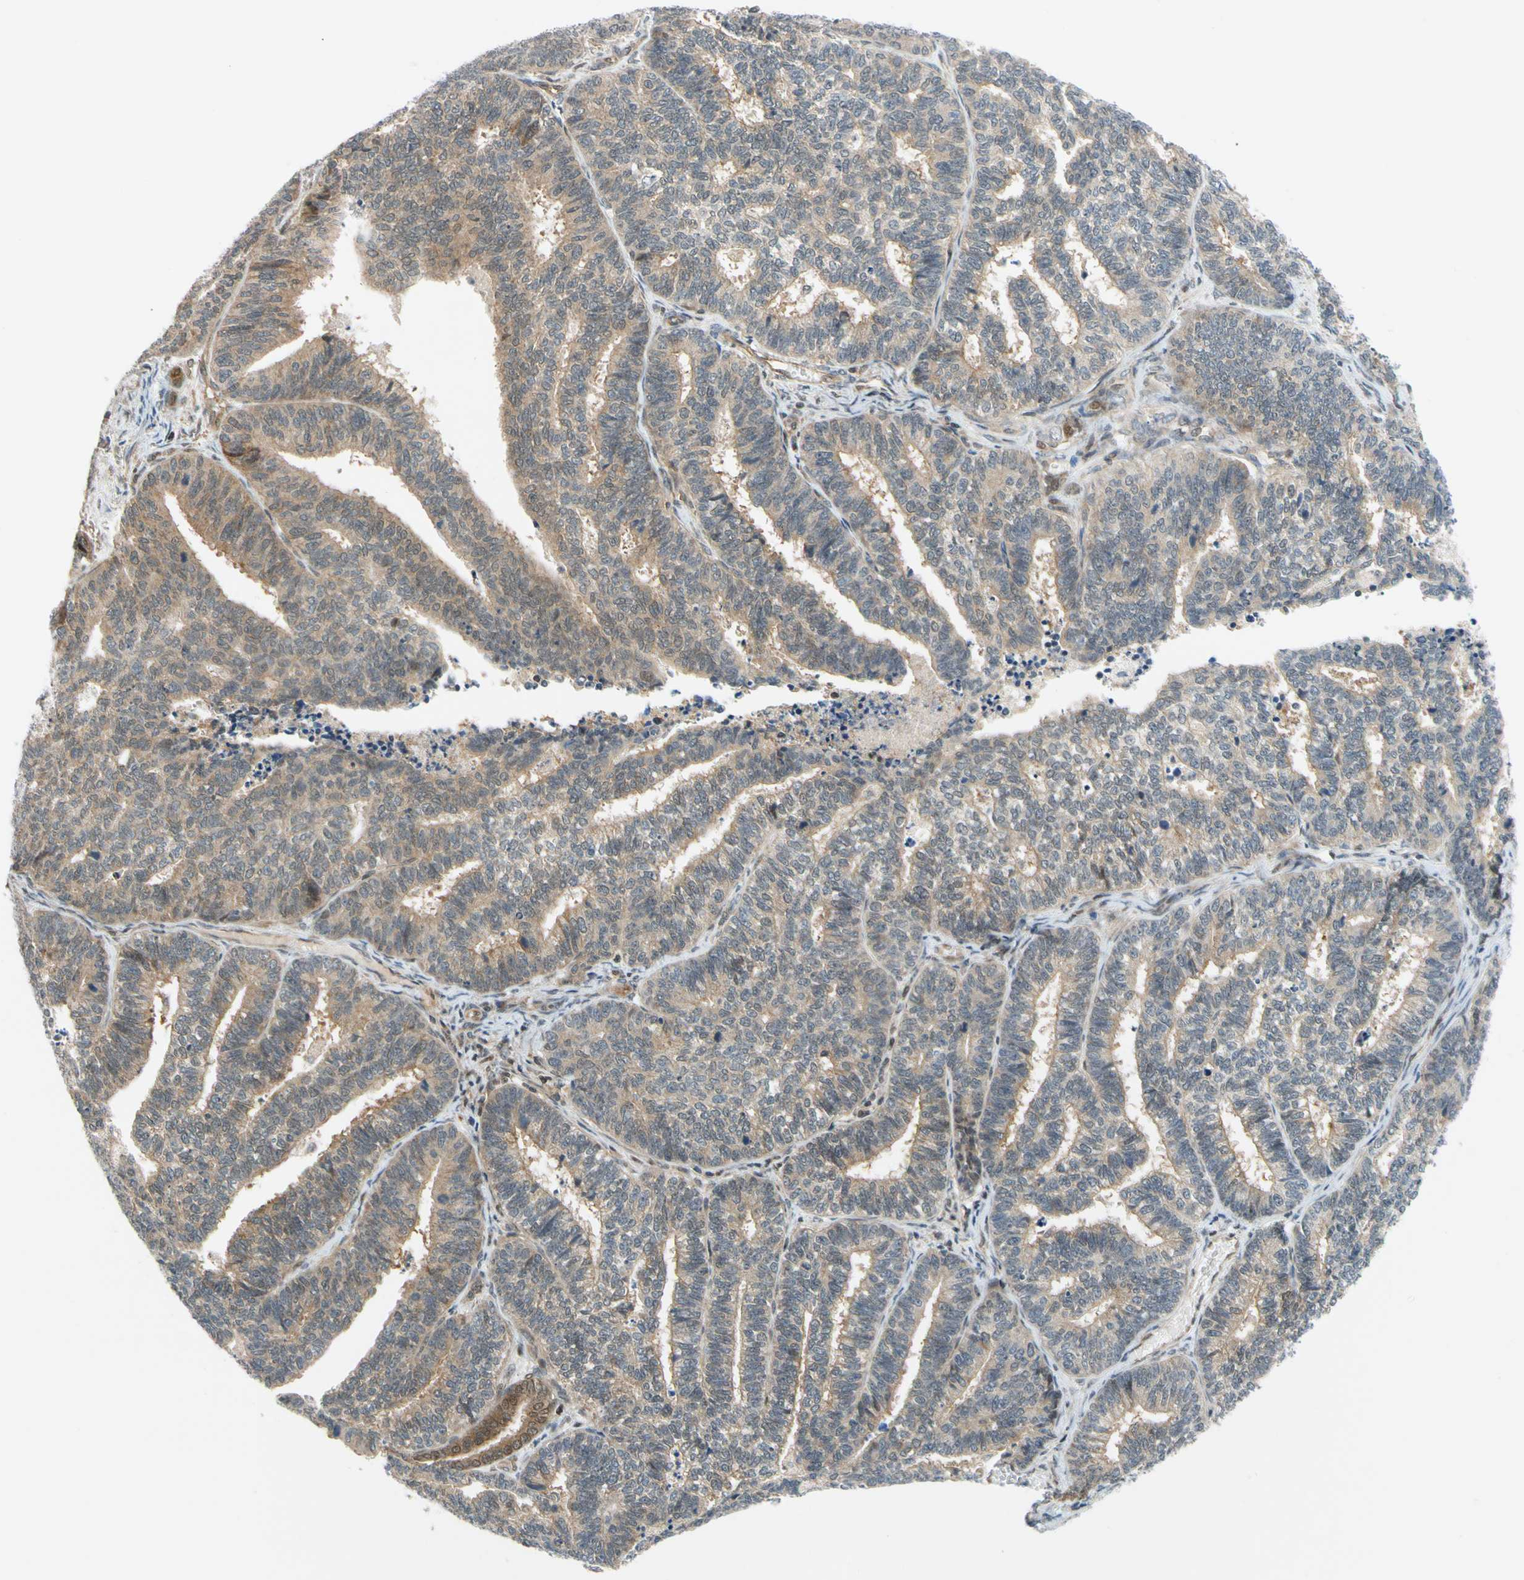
{"staining": {"intensity": "moderate", "quantity": ">75%", "location": "cytoplasmic/membranous"}, "tissue": "endometrial cancer", "cell_type": "Tumor cells", "image_type": "cancer", "snomed": [{"axis": "morphology", "description": "Adenocarcinoma, NOS"}, {"axis": "topography", "description": "Endometrium"}], "caption": "A brown stain shows moderate cytoplasmic/membranous expression of a protein in adenocarcinoma (endometrial) tumor cells. Immunohistochemistry stains the protein in brown and the nuclei are stained blue.", "gene": "MAPK9", "patient": {"sex": "female", "age": 70}}